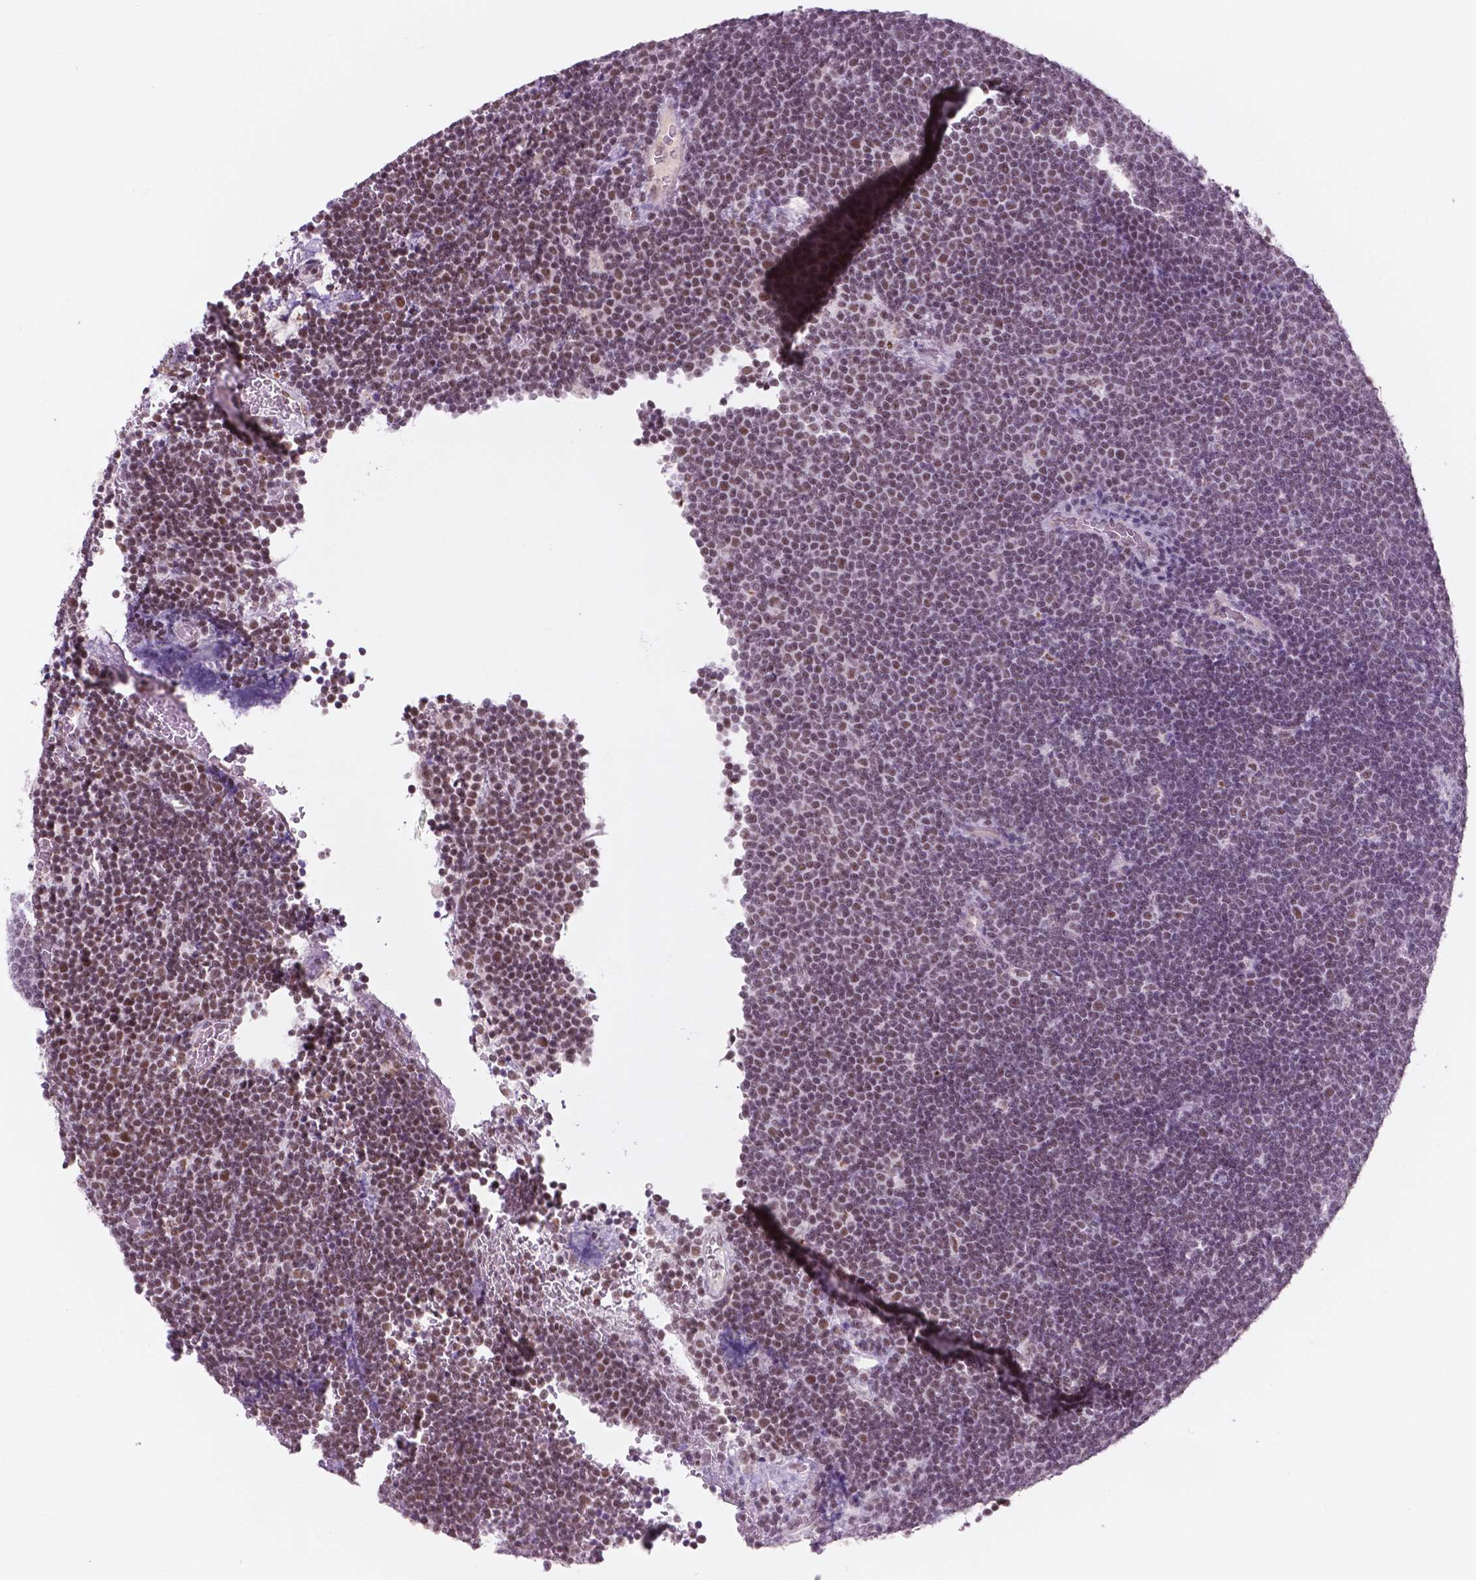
{"staining": {"intensity": "moderate", "quantity": "25%-75%", "location": "nuclear"}, "tissue": "lymphoma", "cell_type": "Tumor cells", "image_type": "cancer", "snomed": [{"axis": "morphology", "description": "Malignant lymphoma, non-Hodgkin's type, Low grade"}, {"axis": "topography", "description": "Brain"}], "caption": "A high-resolution micrograph shows IHC staining of lymphoma, which displays moderate nuclear positivity in approximately 25%-75% of tumor cells. The staining was performed using DAB (3,3'-diaminobenzidine), with brown indicating positive protein expression. Nuclei are stained blue with hematoxylin.", "gene": "CTR9", "patient": {"sex": "female", "age": 66}}